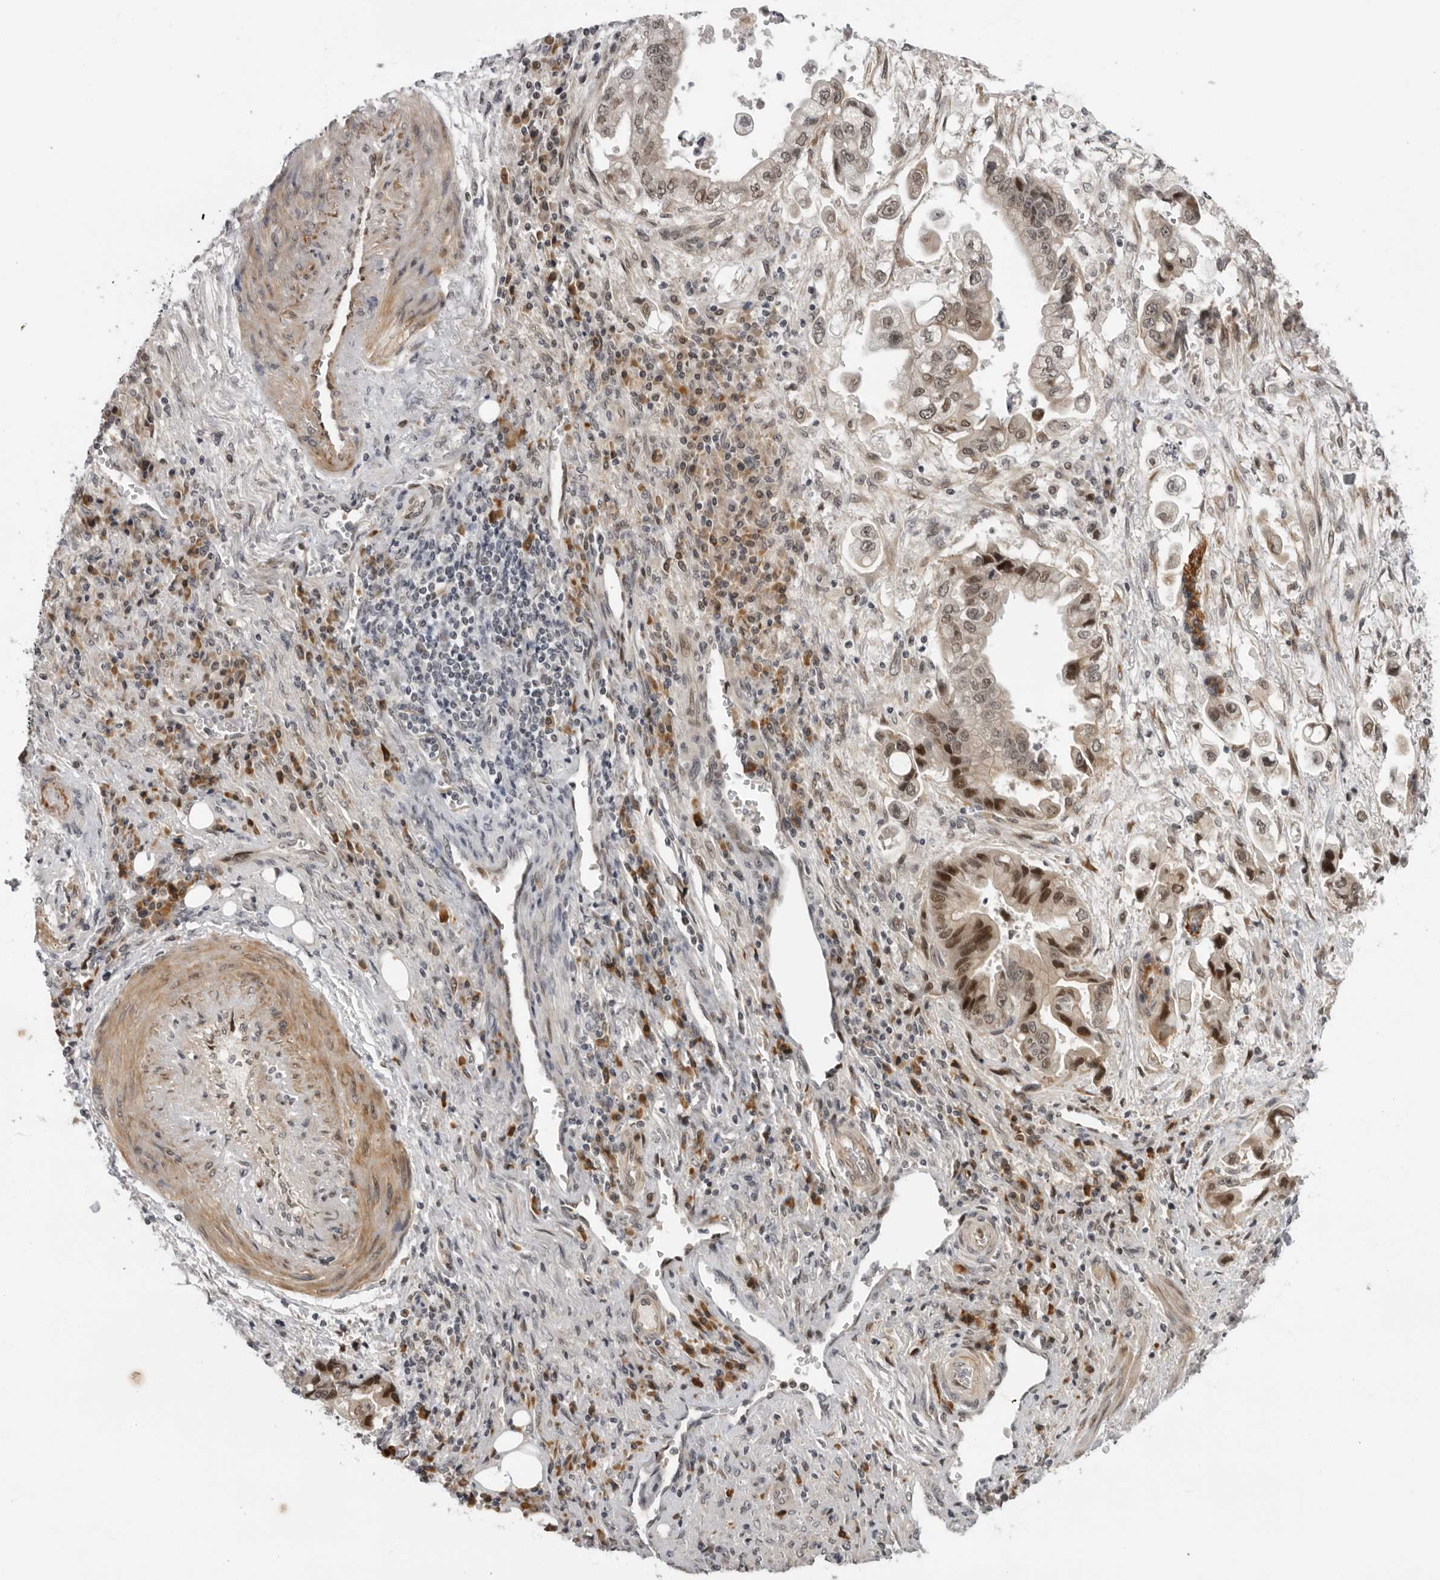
{"staining": {"intensity": "moderate", "quantity": ">75%", "location": "nuclear"}, "tissue": "stomach cancer", "cell_type": "Tumor cells", "image_type": "cancer", "snomed": [{"axis": "morphology", "description": "Adenocarcinoma, NOS"}, {"axis": "topography", "description": "Stomach"}], "caption": "Protein expression analysis of stomach adenocarcinoma exhibits moderate nuclear expression in about >75% of tumor cells.", "gene": "ALPK2", "patient": {"sex": "male", "age": 62}}